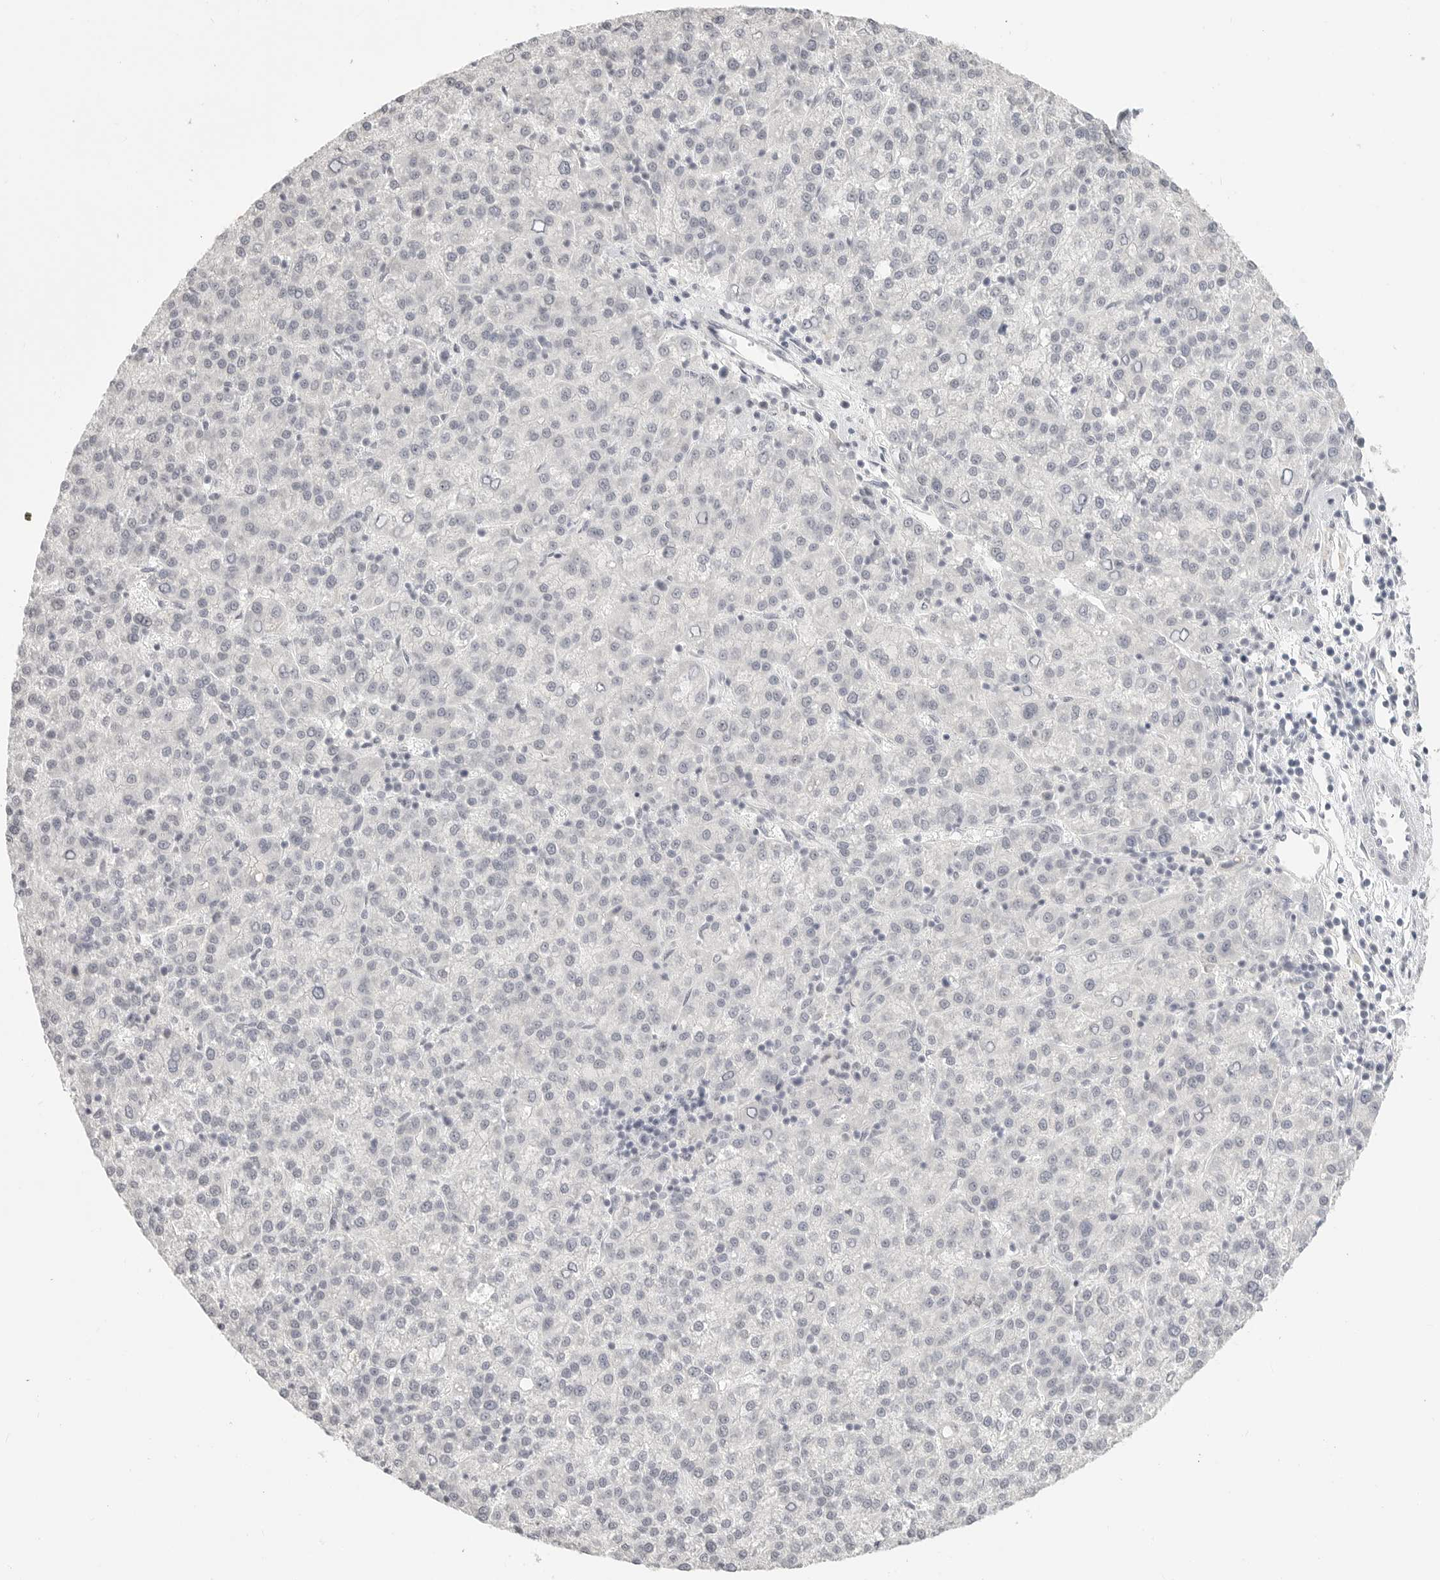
{"staining": {"intensity": "negative", "quantity": "none", "location": "none"}, "tissue": "liver cancer", "cell_type": "Tumor cells", "image_type": "cancer", "snomed": [{"axis": "morphology", "description": "Carcinoma, Hepatocellular, NOS"}, {"axis": "topography", "description": "Liver"}], "caption": "Tumor cells are negative for brown protein staining in liver cancer (hepatocellular carcinoma).", "gene": "KLK11", "patient": {"sex": "female", "age": 58}}